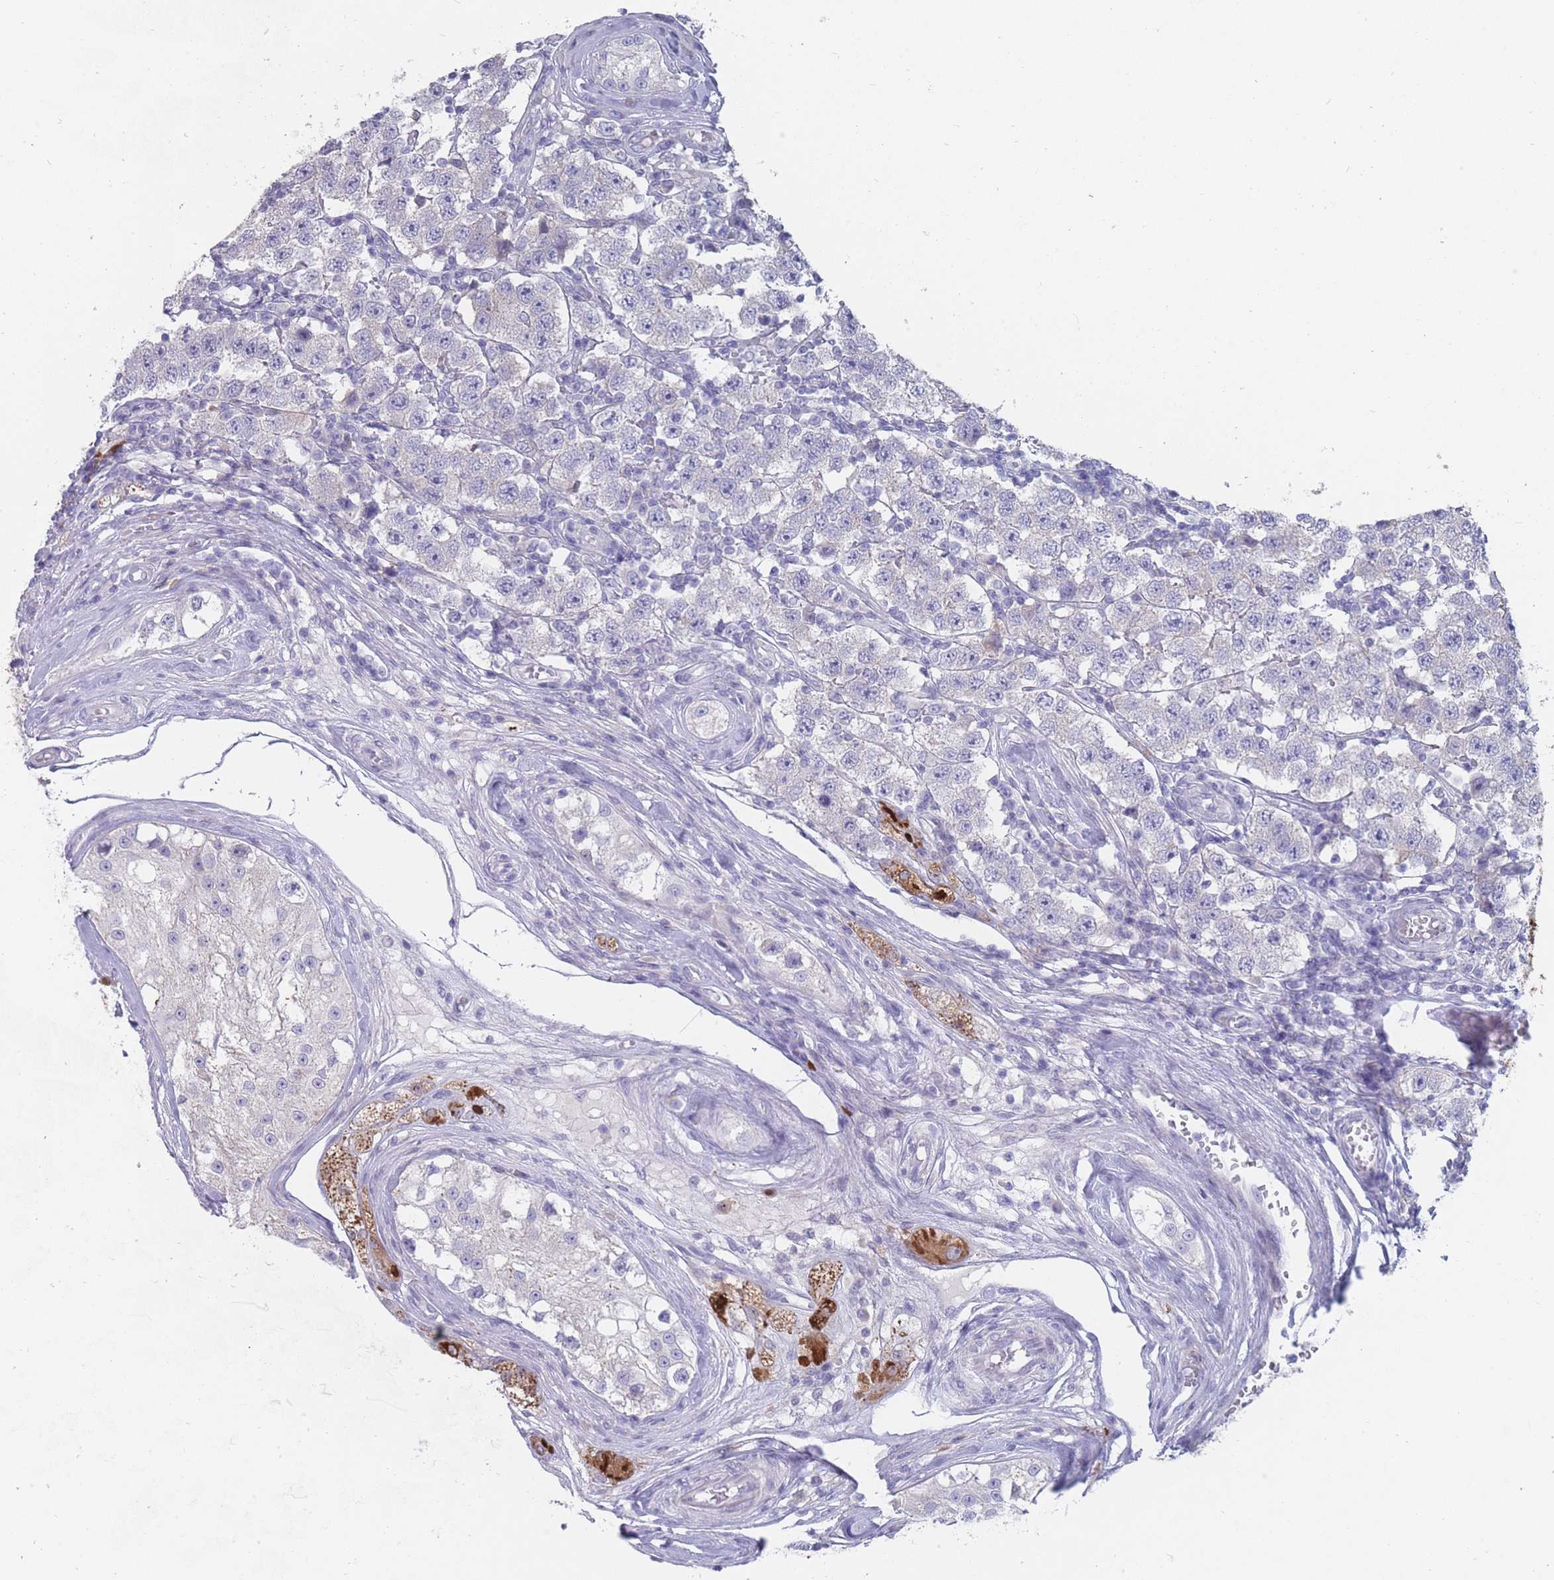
{"staining": {"intensity": "negative", "quantity": "none", "location": "none"}, "tissue": "testis cancer", "cell_type": "Tumor cells", "image_type": "cancer", "snomed": [{"axis": "morphology", "description": "Seminoma, NOS"}, {"axis": "topography", "description": "Testis"}], "caption": "Tumor cells are negative for protein expression in human testis seminoma. (Brightfield microscopy of DAB (3,3'-diaminobenzidine) IHC at high magnification).", "gene": "PIGU", "patient": {"sex": "male", "age": 34}}